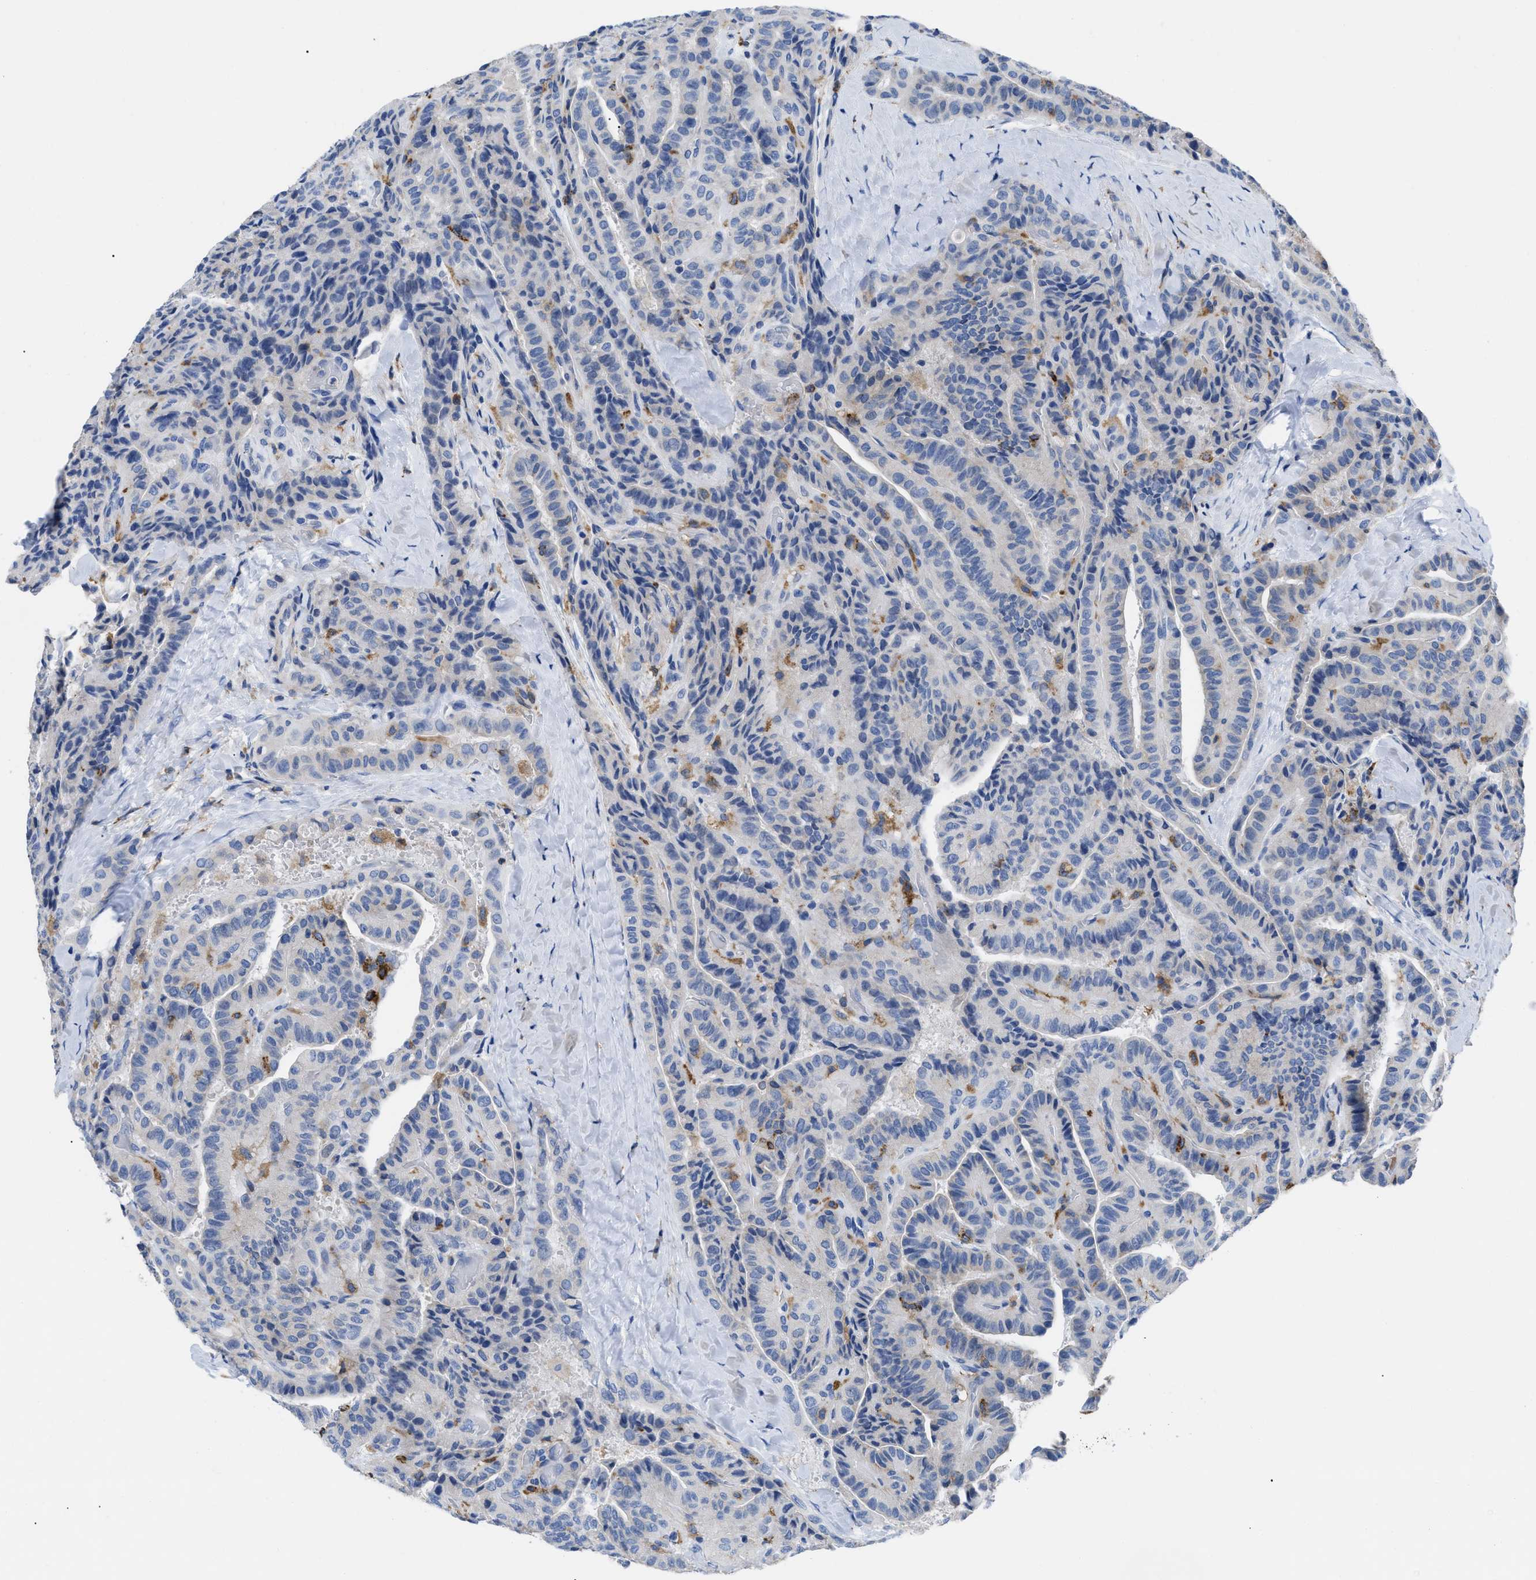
{"staining": {"intensity": "weak", "quantity": "<25%", "location": "cytoplasmic/membranous"}, "tissue": "thyroid cancer", "cell_type": "Tumor cells", "image_type": "cancer", "snomed": [{"axis": "morphology", "description": "Papillary adenocarcinoma, NOS"}, {"axis": "topography", "description": "Thyroid gland"}], "caption": "Micrograph shows no significant protein expression in tumor cells of thyroid cancer.", "gene": "HLA-DPA1", "patient": {"sex": "male", "age": 77}}